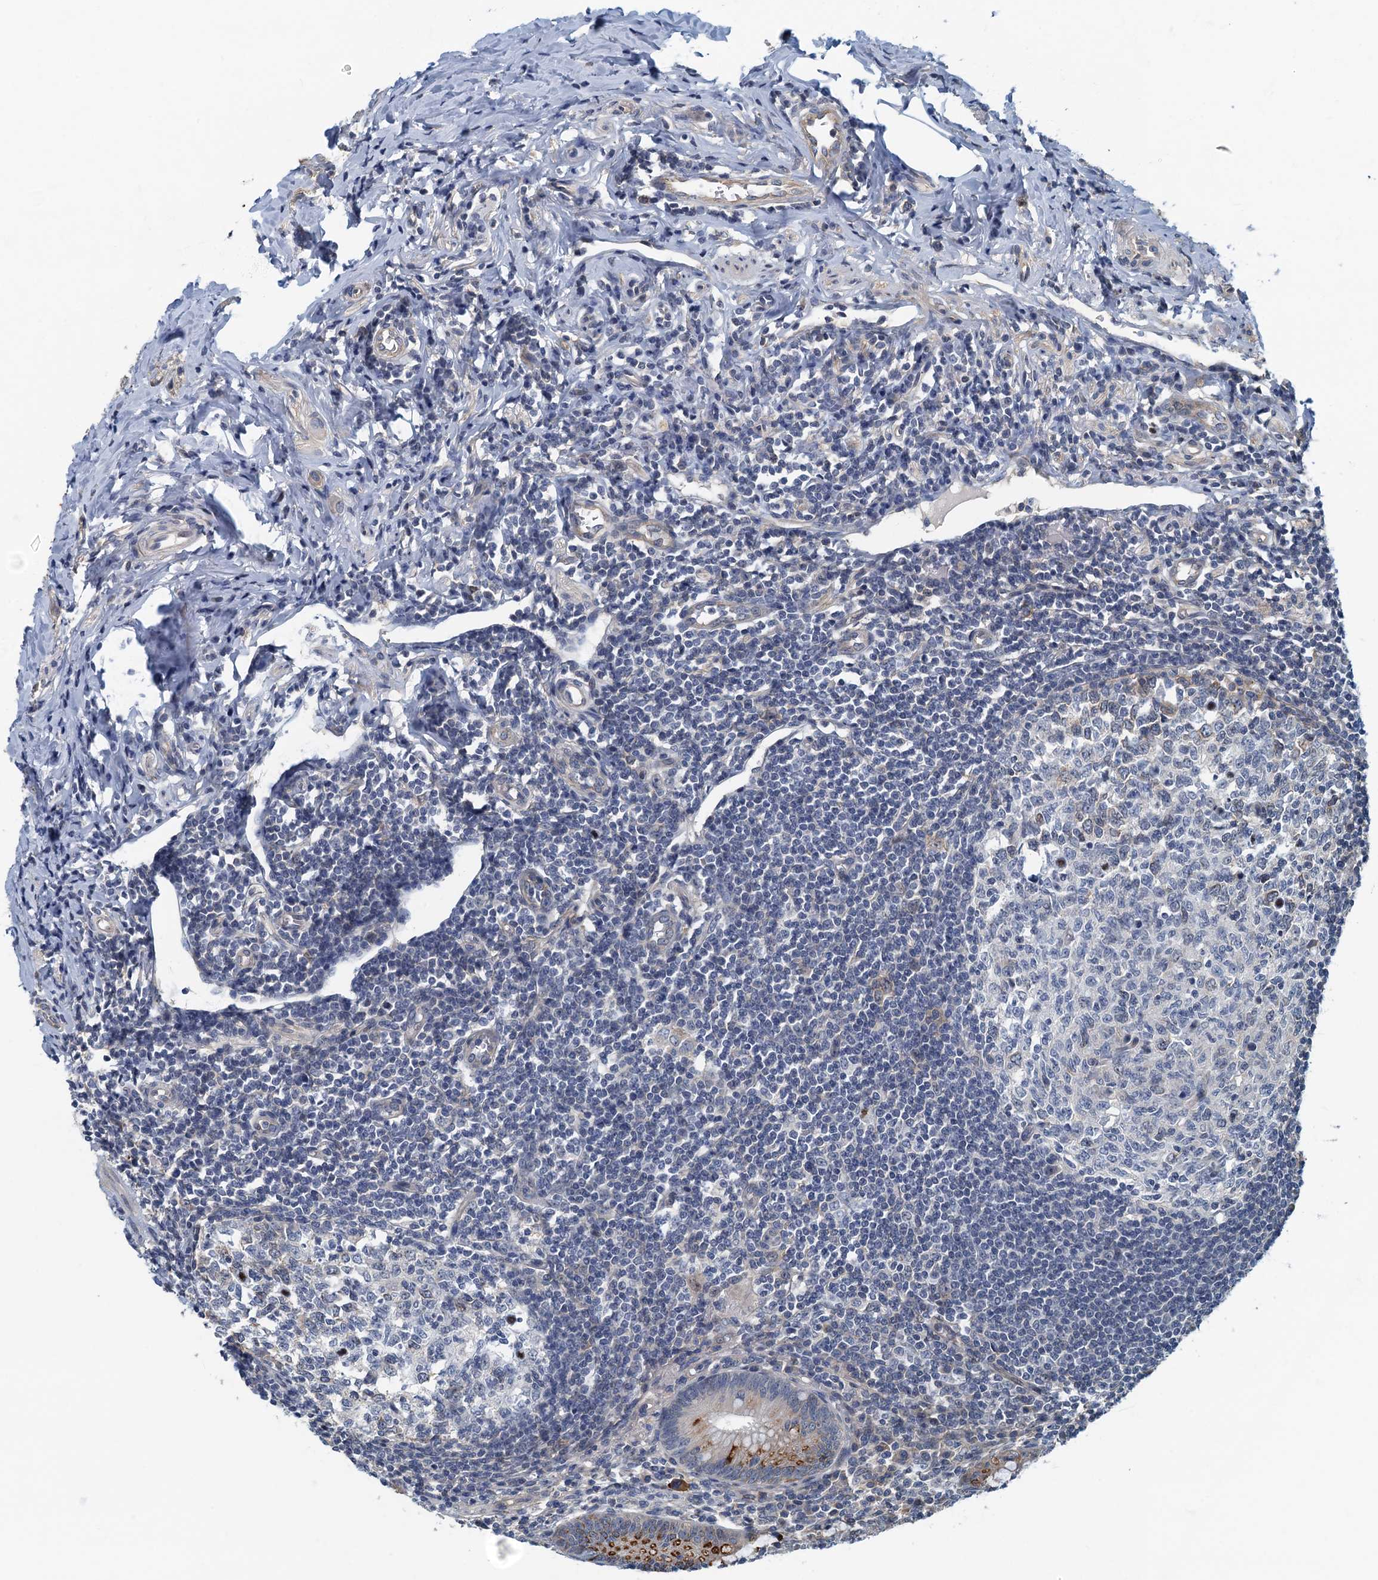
{"staining": {"intensity": "strong", "quantity": "25%-75%", "location": "cytoplasmic/membranous"}, "tissue": "appendix", "cell_type": "Glandular cells", "image_type": "normal", "snomed": [{"axis": "morphology", "description": "Normal tissue, NOS"}, {"axis": "topography", "description": "Appendix"}], "caption": "An immunohistochemistry histopathology image of normal tissue is shown. Protein staining in brown labels strong cytoplasmic/membranous positivity in appendix within glandular cells.", "gene": "CKAP2L", "patient": {"sex": "female", "age": 33}}